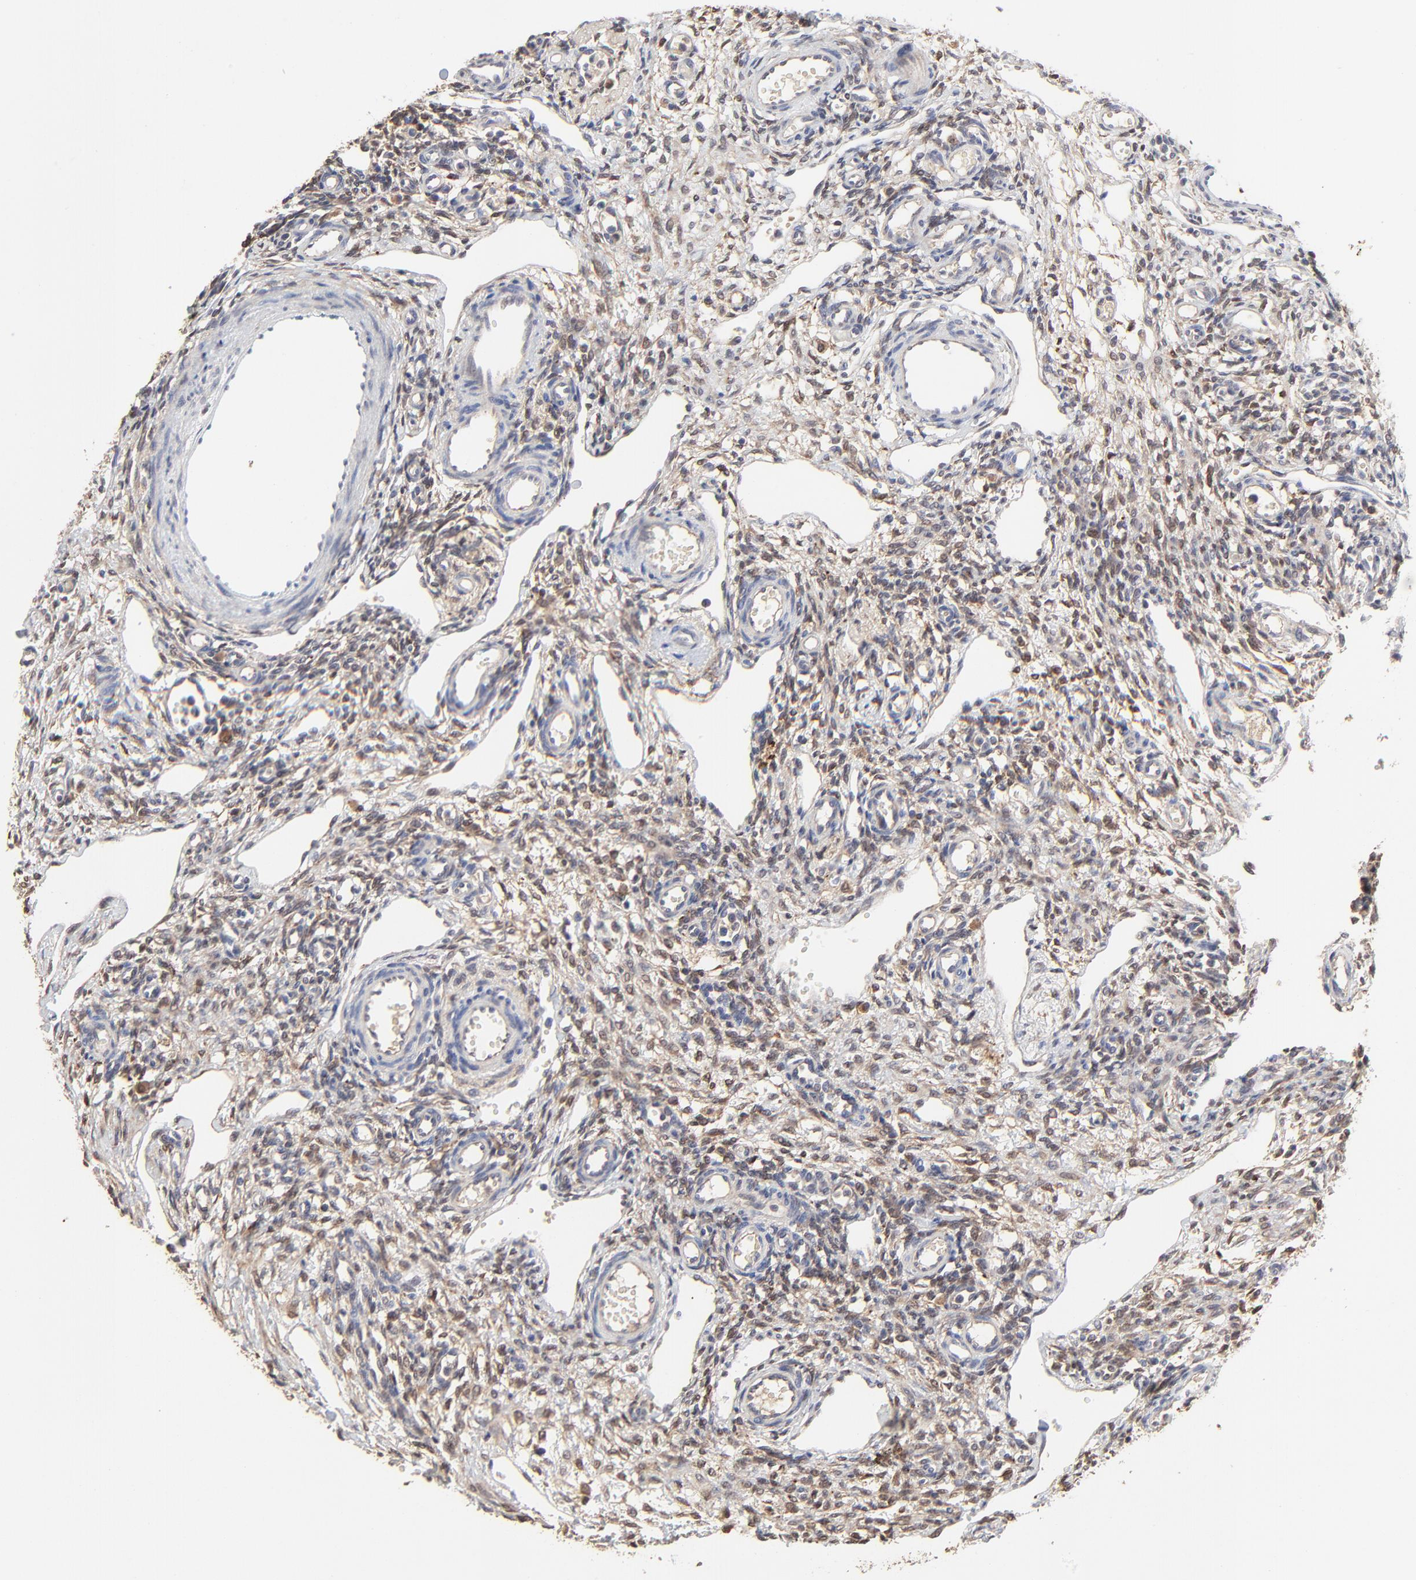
{"staining": {"intensity": "negative", "quantity": "none", "location": "none"}, "tissue": "ovary", "cell_type": "Follicle cells", "image_type": "normal", "snomed": [{"axis": "morphology", "description": "Normal tissue, NOS"}, {"axis": "topography", "description": "Ovary"}], "caption": "The histopathology image exhibits no staining of follicle cells in normal ovary. (DAB (3,3'-diaminobenzidine) immunohistochemistry, high magnification).", "gene": "LGALS3", "patient": {"sex": "female", "age": 33}}